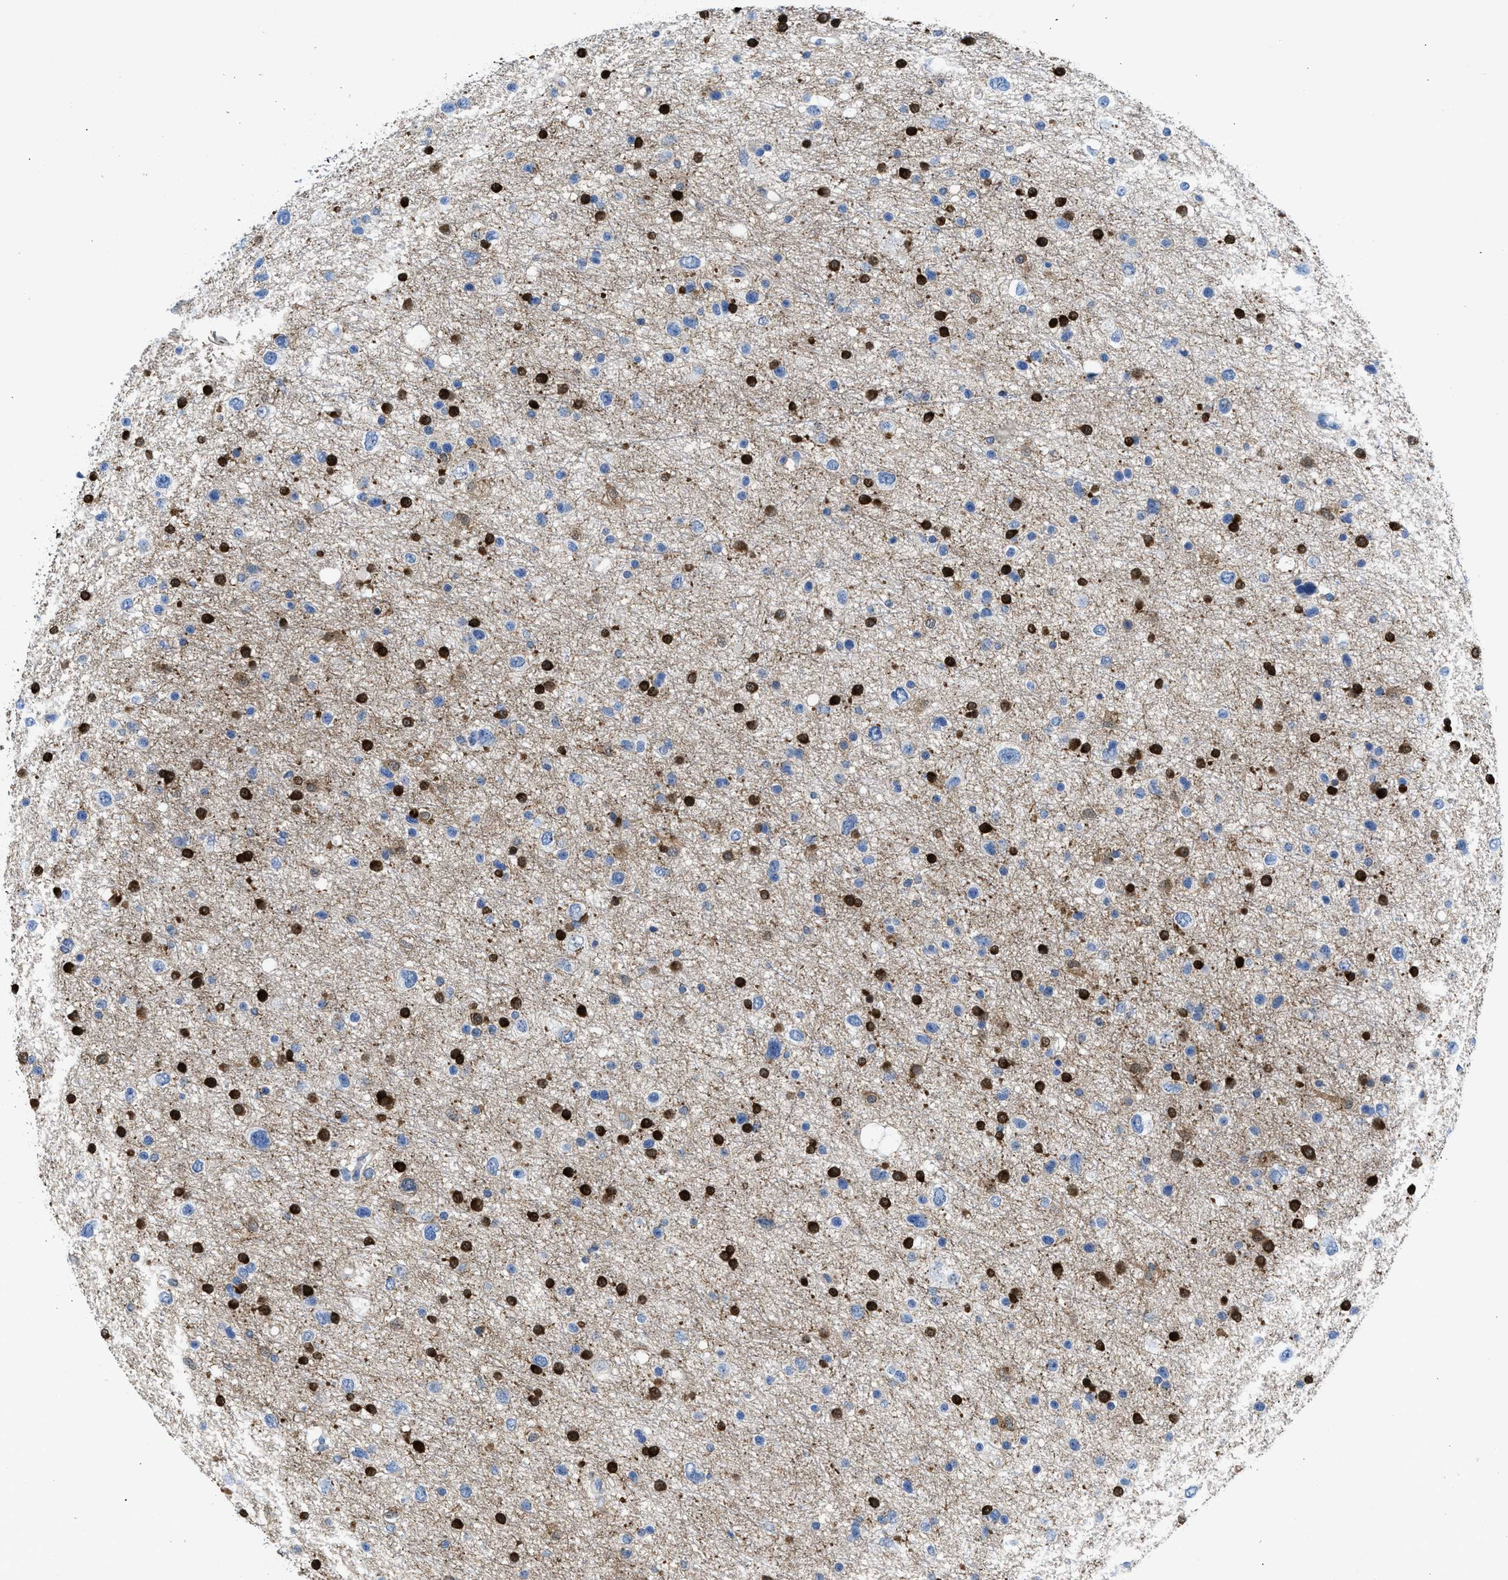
{"staining": {"intensity": "strong", "quantity": "25%-75%", "location": "cytoplasmic/membranous,nuclear"}, "tissue": "glioma", "cell_type": "Tumor cells", "image_type": "cancer", "snomed": [{"axis": "morphology", "description": "Glioma, malignant, Low grade"}, {"axis": "topography", "description": "Brain"}], "caption": "Immunohistochemistry (IHC) staining of malignant low-grade glioma, which exhibits high levels of strong cytoplasmic/membranous and nuclear positivity in about 25%-75% of tumor cells indicating strong cytoplasmic/membranous and nuclear protein positivity. The staining was performed using DAB (brown) for protein detection and nuclei were counterstained in hematoxylin (blue).", "gene": "CBR1", "patient": {"sex": "female", "age": 37}}